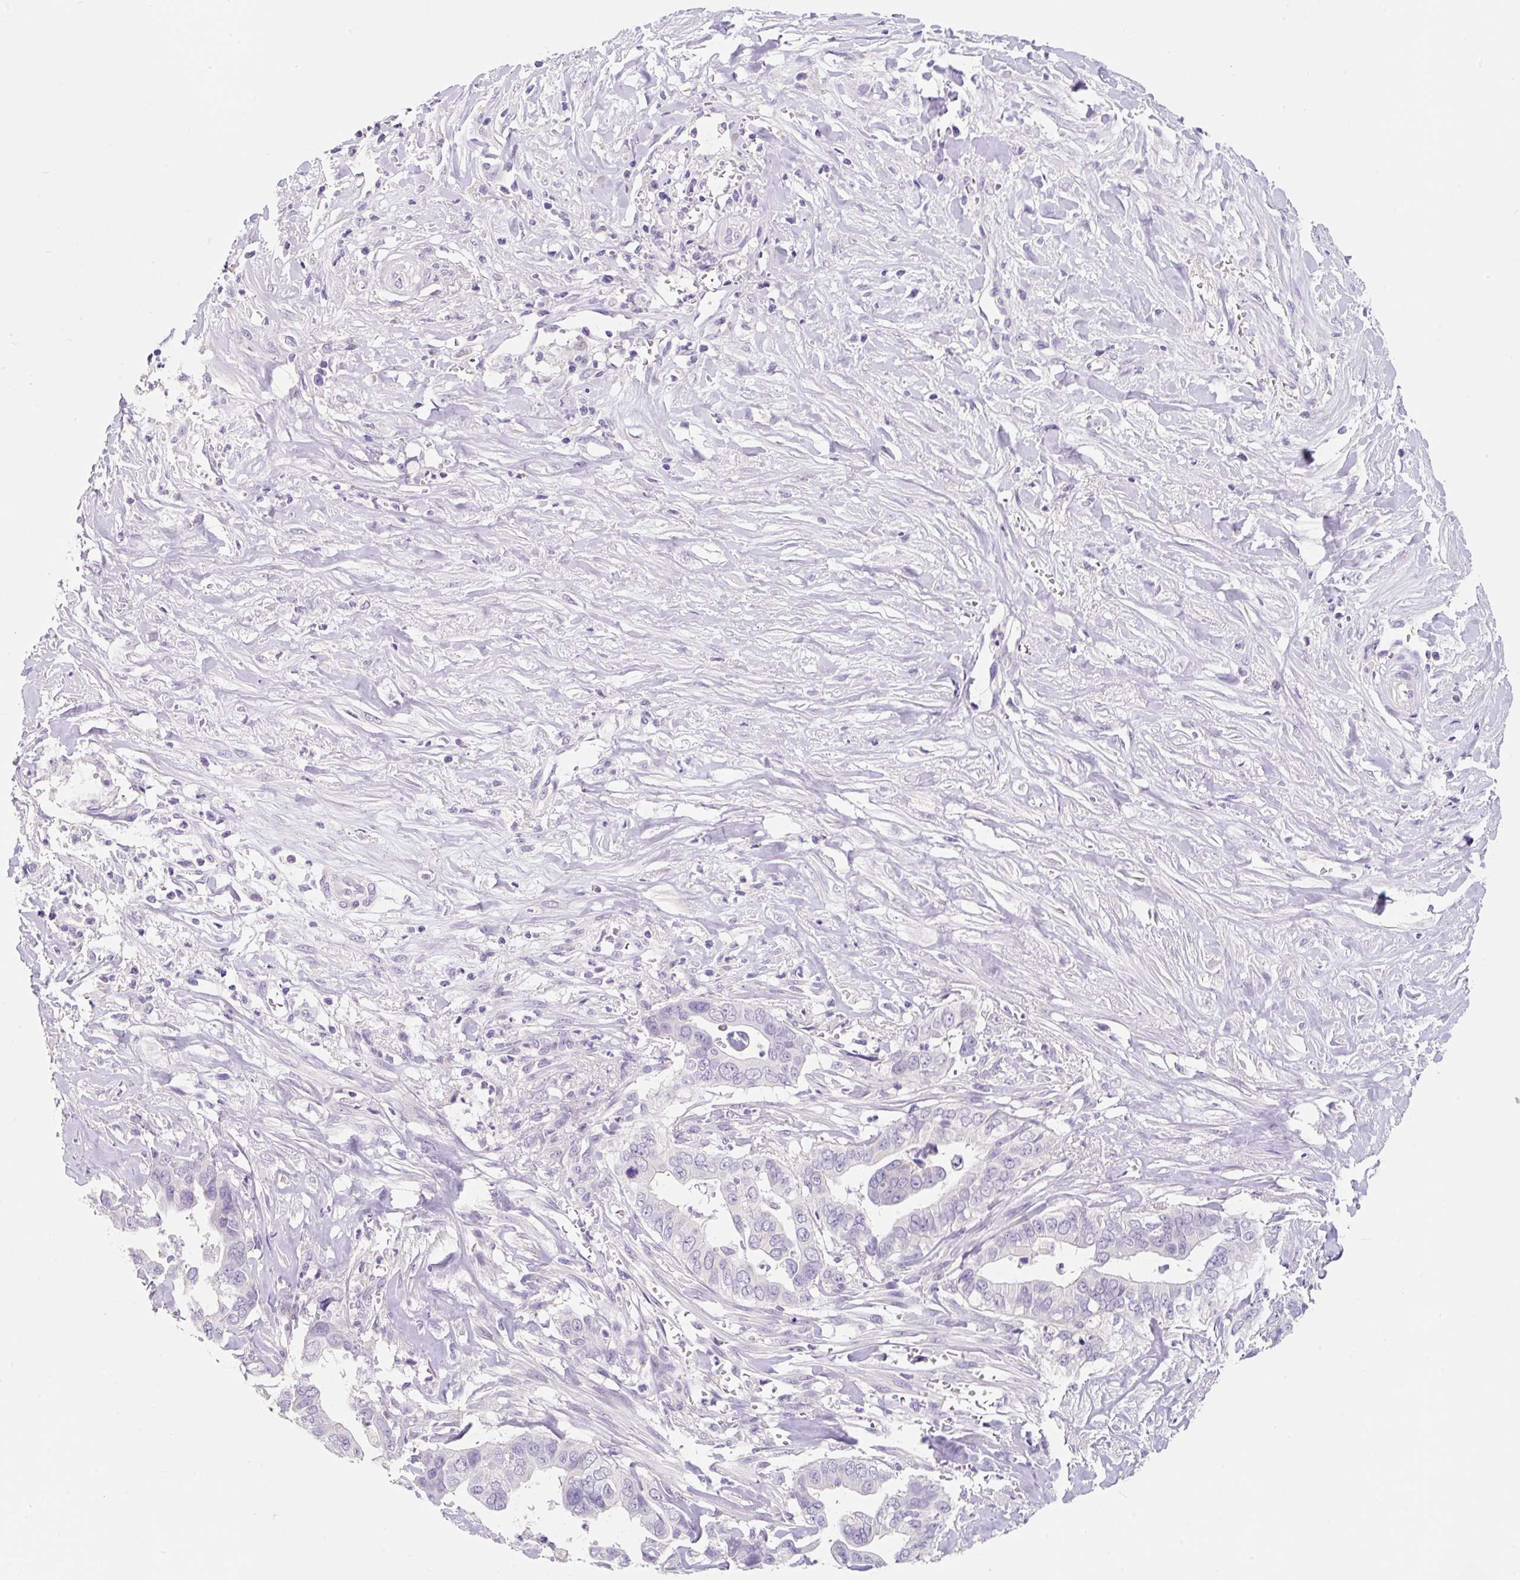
{"staining": {"intensity": "negative", "quantity": "none", "location": "none"}, "tissue": "liver cancer", "cell_type": "Tumor cells", "image_type": "cancer", "snomed": [{"axis": "morphology", "description": "Cholangiocarcinoma"}, {"axis": "topography", "description": "Liver"}], "caption": "Immunohistochemistry of cholangiocarcinoma (liver) displays no staining in tumor cells. (Immunohistochemistry, brightfield microscopy, high magnification).", "gene": "SYP", "patient": {"sex": "female", "age": 79}}